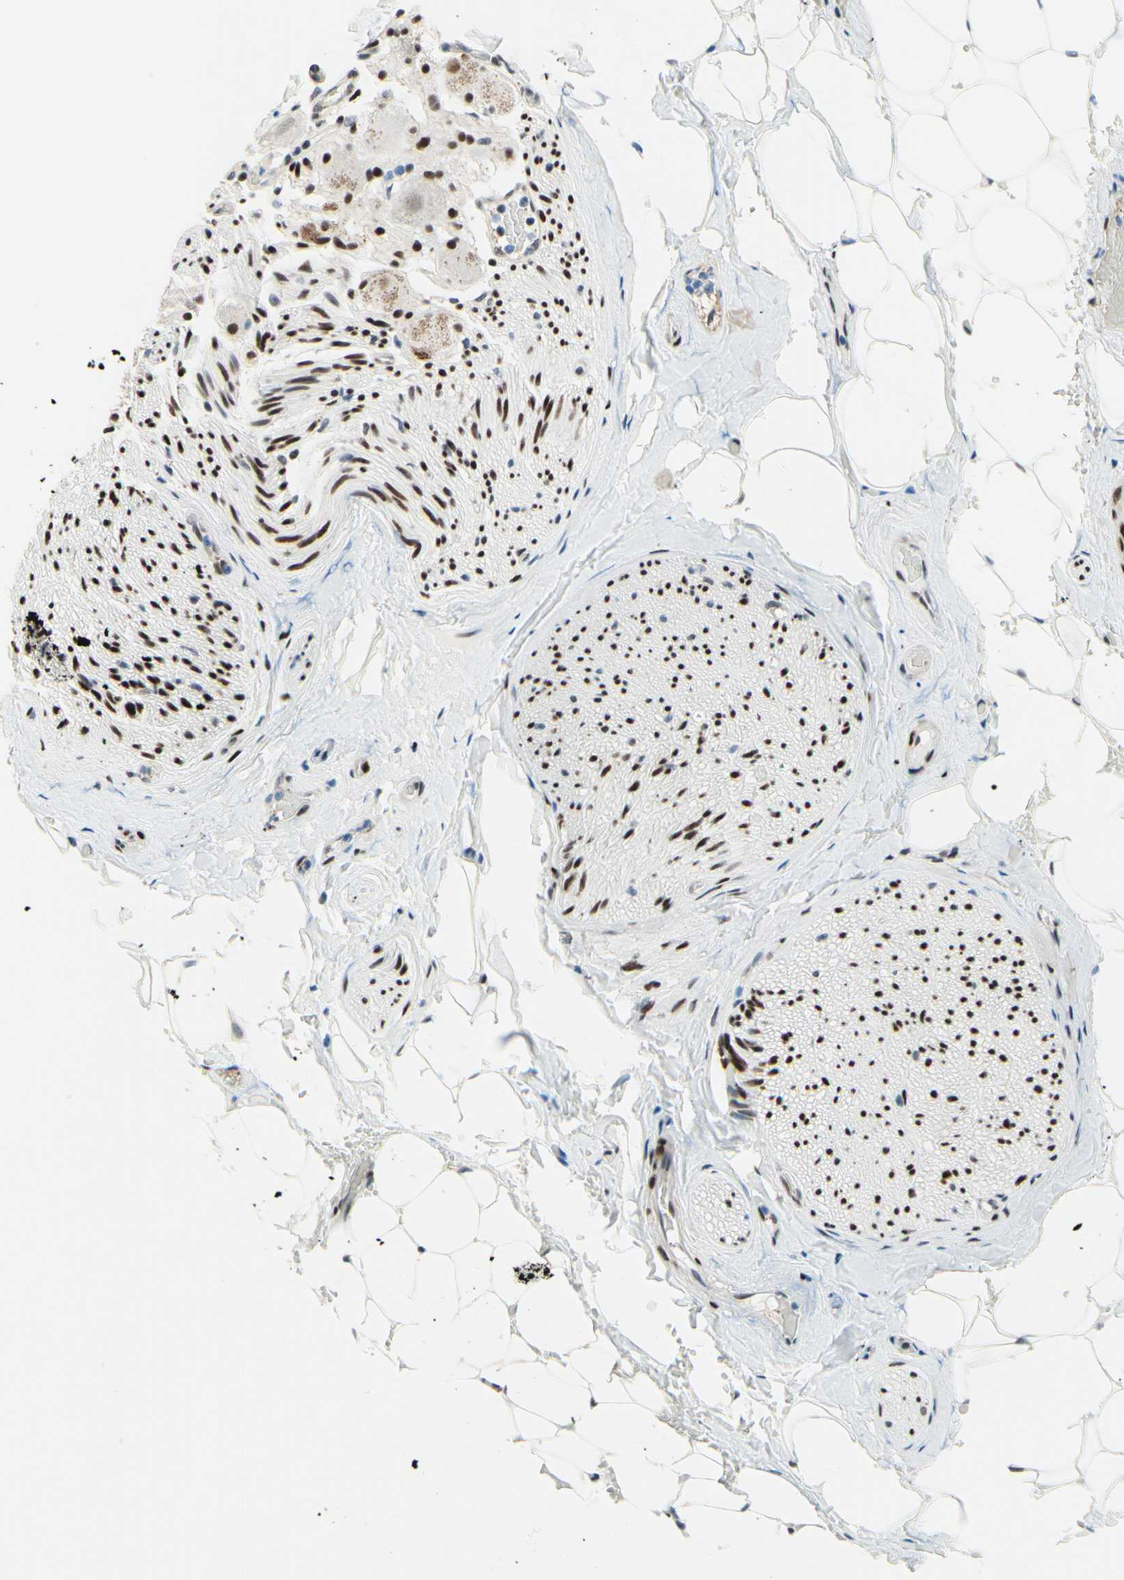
{"staining": {"intensity": "moderate", "quantity": ">75%", "location": "nuclear"}, "tissue": "adipose tissue", "cell_type": "Adipocytes", "image_type": "normal", "snomed": [{"axis": "morphology", "description": "Normal tissue, NOS"}, {"axis": "topography", "description": "Peripheral nerve tissue"}], "caption": "Unremarkable adipose tissue reveals moderate nuclear positivity in approximately >75% of adipocytes (Stains: DAB (3,3'-diaminobenzidine) in brown, nuclei in blue, Microscopy: brightfield microscopy at high magnification)..", "gene": "CBX7", "patient": {"sex": "male", "age": 70}}